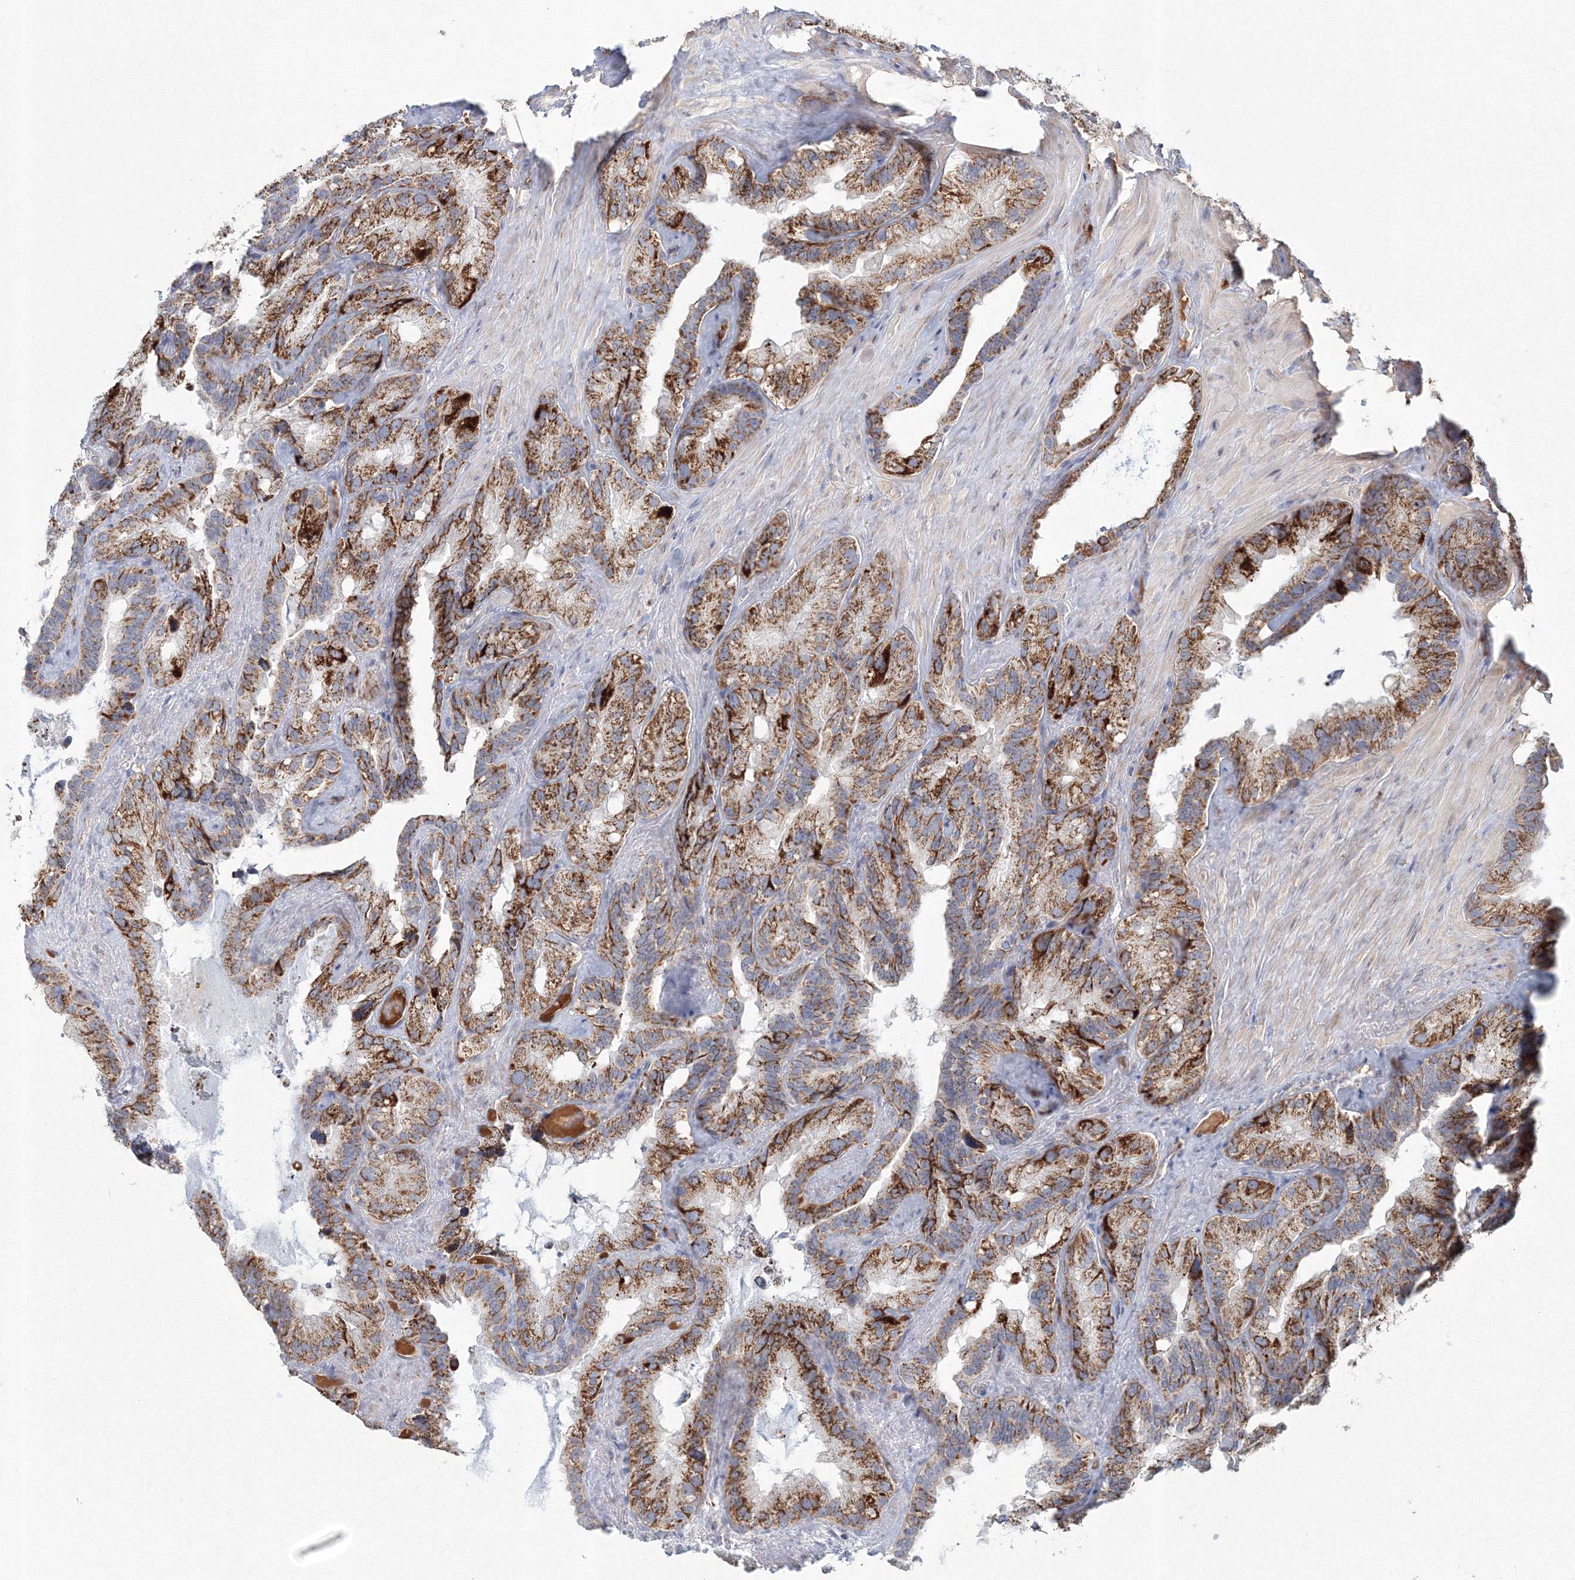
{"staining": {"intensity": "strong", "quantity": ">75%", "location": "cytoplasmic/membranous"}, "tissue": "seminal vesicle", "cell_type": "Glandular cells", "image_type": "normal", "snomed": [{"axis": "morphology", "description": "Normal tissue, NOS"}, {"axis": "topography", "description": "Prostate"}, {"axis": "topography", "description": "Seminal veicle"}], "caption": "A brown stain shows strong cytoplasmic/membranous expression of a protein in glandular cells of benign seminal vesicle. (IHC, brightfield microscopy, high magnification).", "gene": "GRPEL1", "patient": {"sex": "male", "age": 68}}